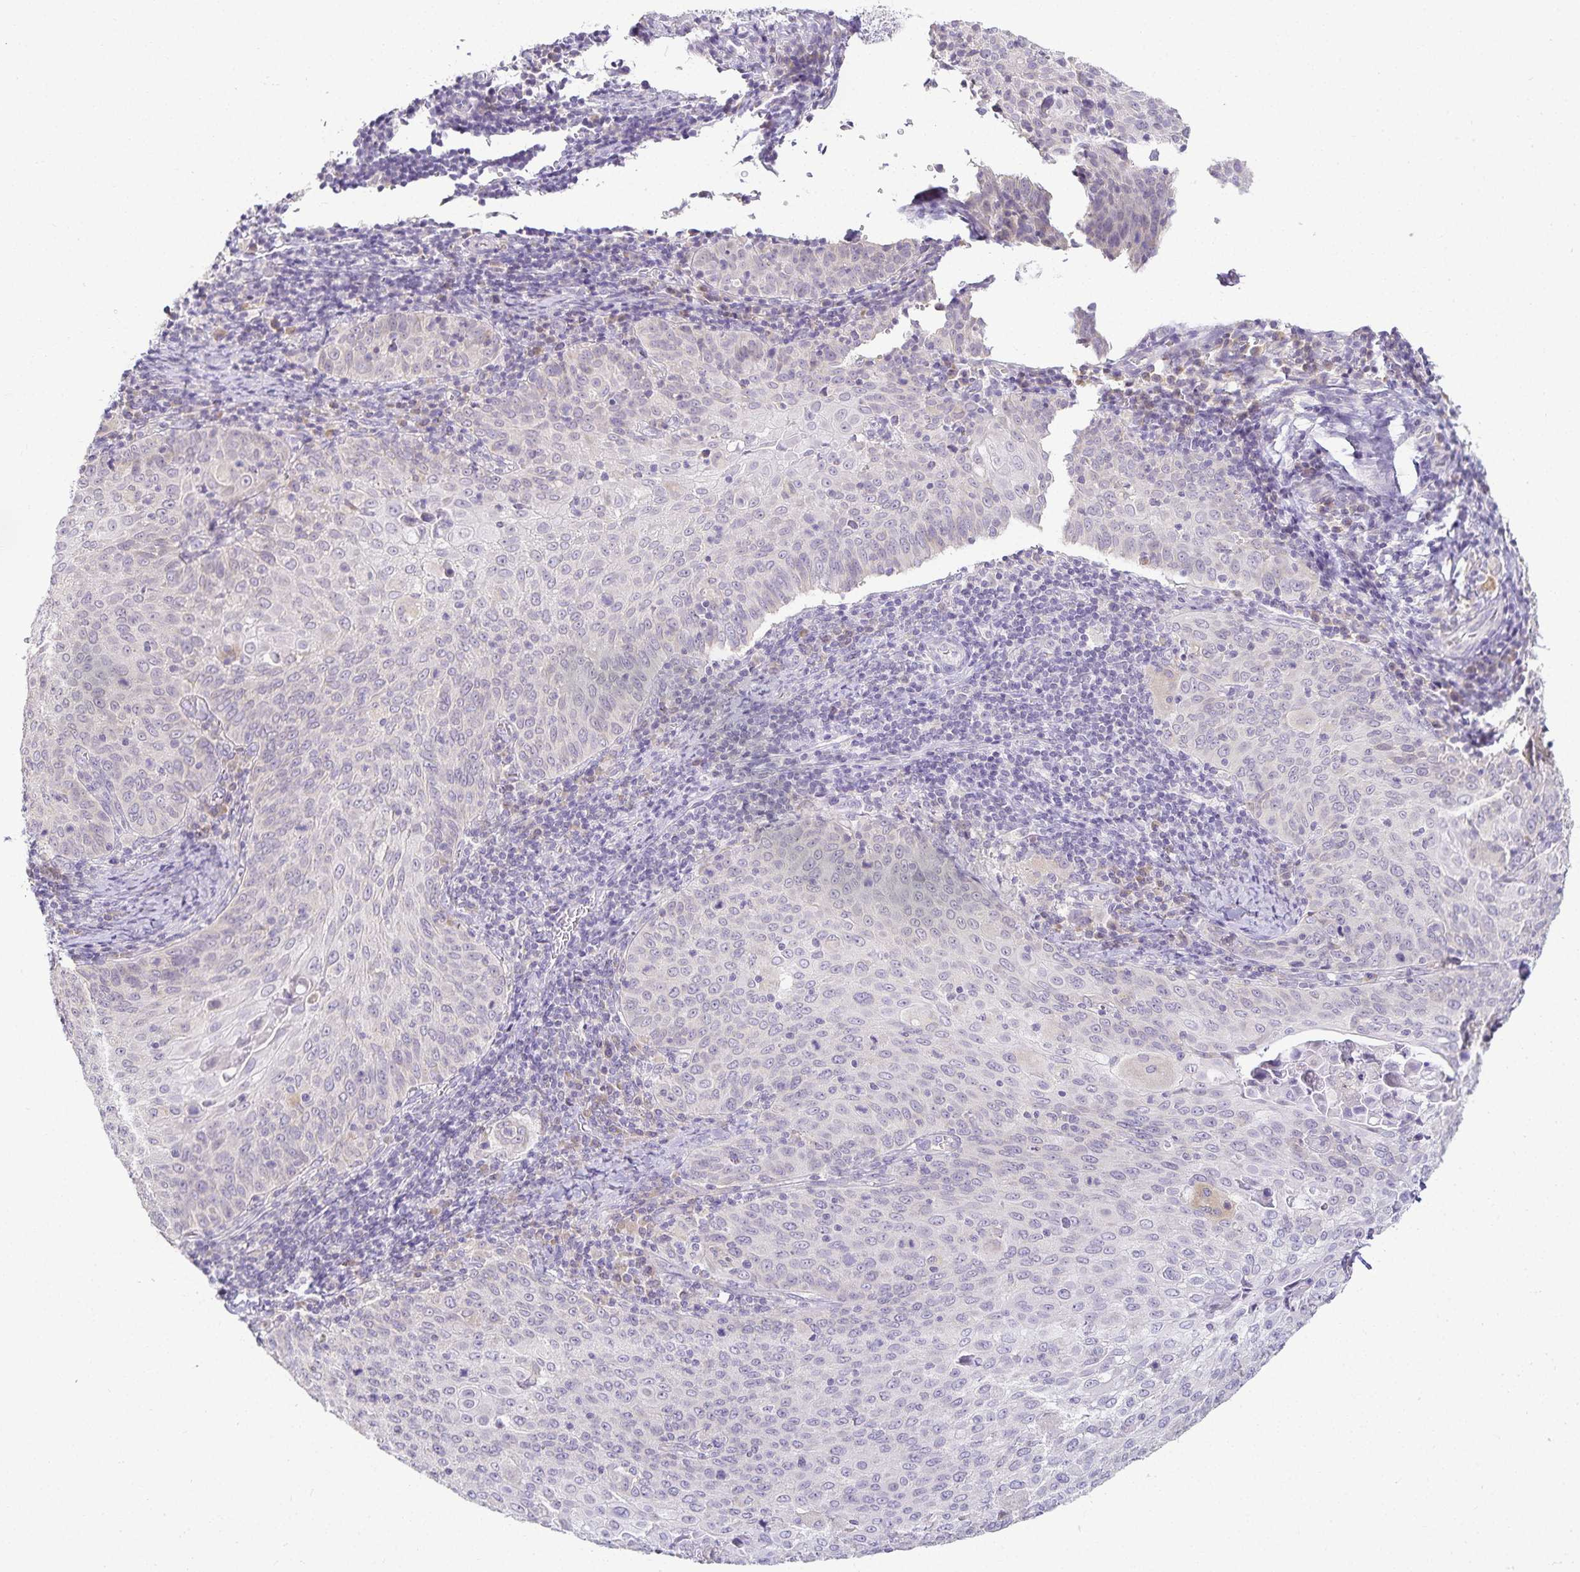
{"staining": {"intensity": "negative", "quantity": "none", "location": "none"}, "tissue": "cervical cancer", "cell_type": "Tumor cells", "image_type": "cancer", "snomed": [{"axis": "morphology", "description": "Squamous cell carcinoma, NOS"}, {"axis": "topography", "description": "Cervix"}], "caption": "Cervical squamous cell carcinoma was stained to show a protein in brown. There is no significant staining in tumor cells. (Immunohistochemistry, brightfield microscopy, high magnification).", "gene": "GP2", "patient": {"sex": "female", "age": 65}}